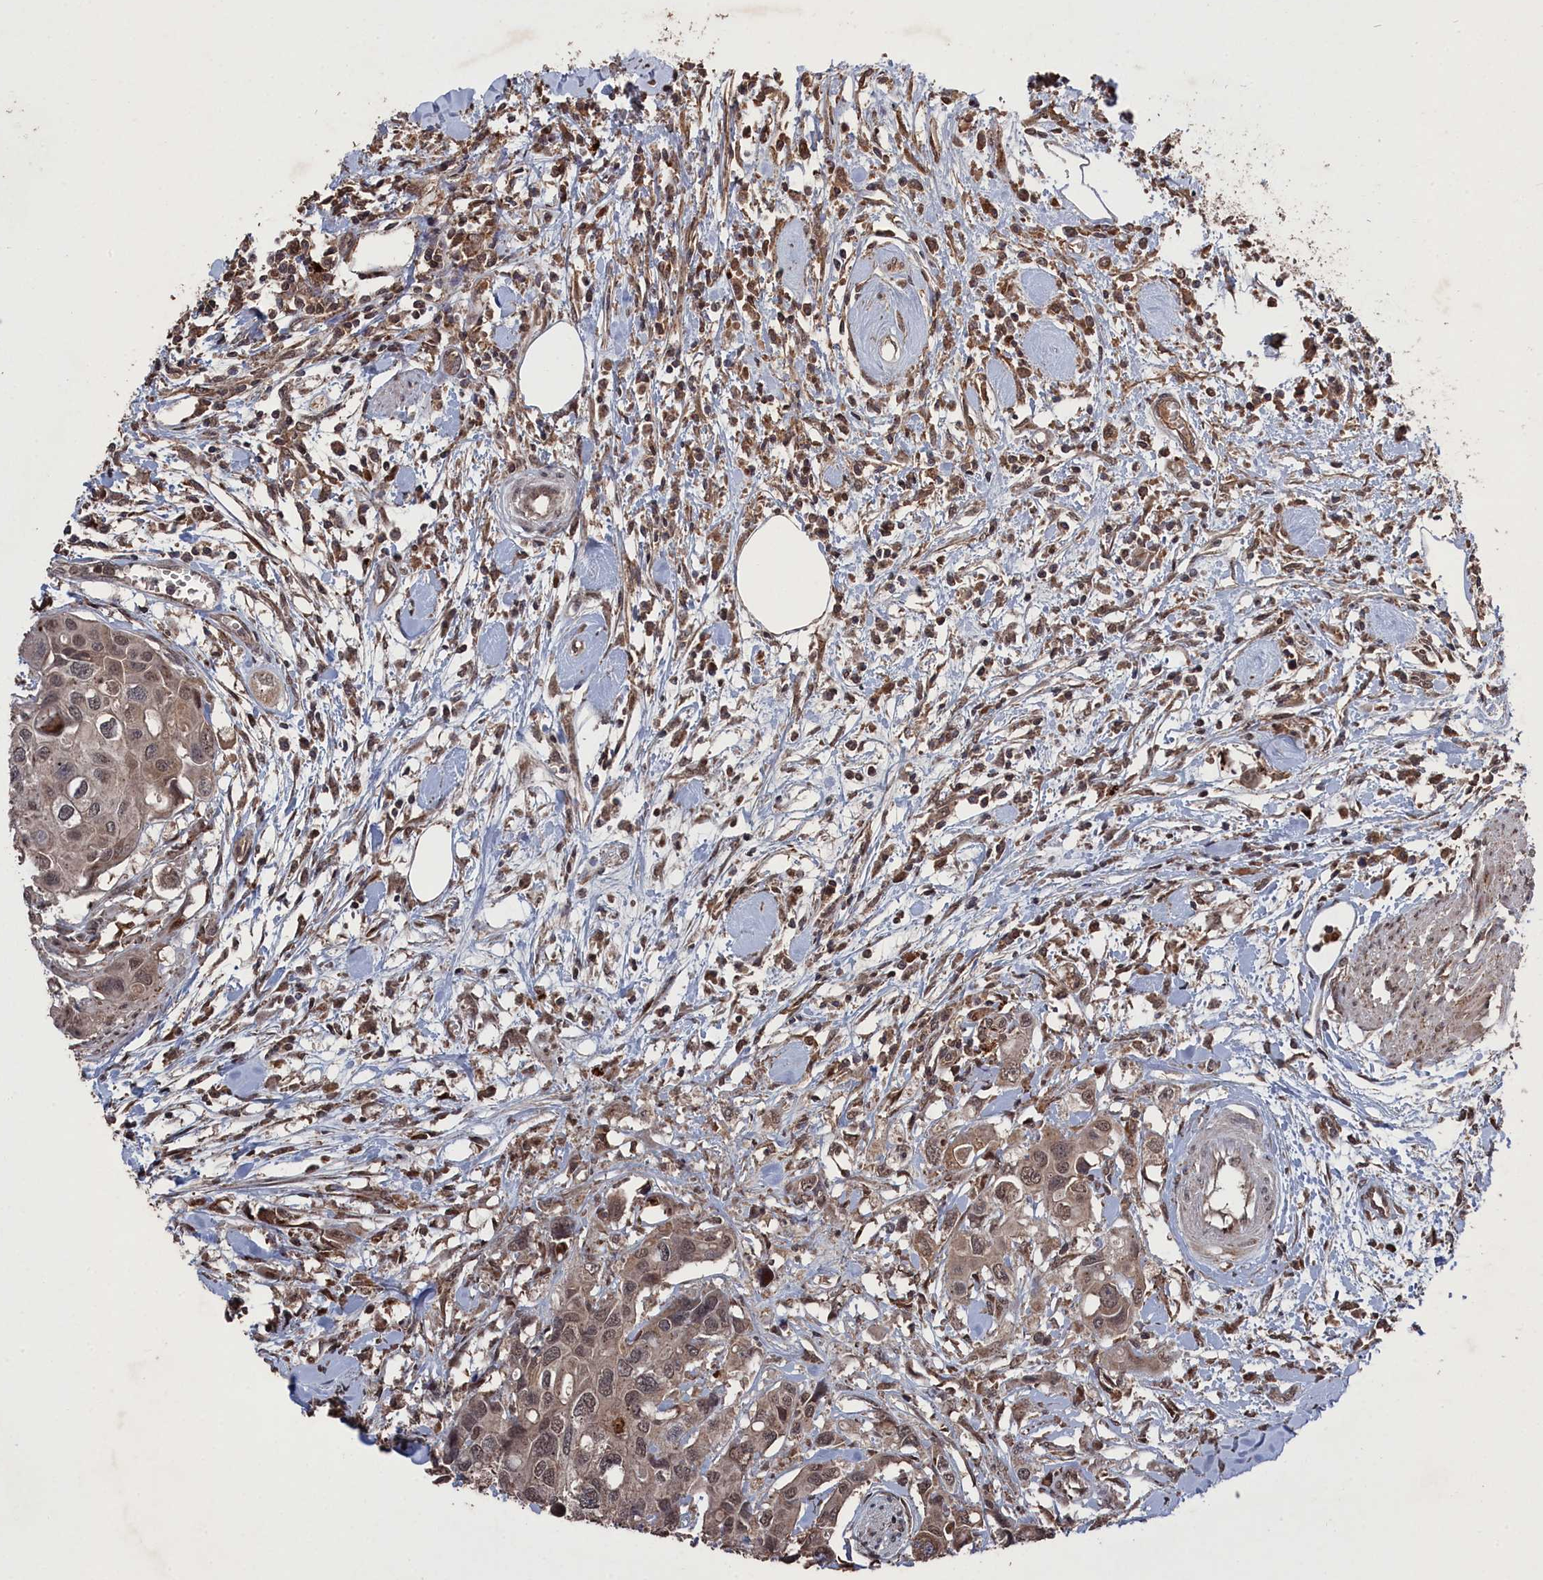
{"staining": {"intensity": "moderate", "quantity": ">75%", "location": "nuclear"}, "tissue": "colorectal cancer", "cell_type": "Tumor cells", "image_type": "cancer", "snomed": [{"axis": "morphology", "description": "Adenocarcinoma, NOS"}, {"axis": "topography", "description": "Colon"}], "caption": "Tumor cells show medium levels of moderate nuclear expression in approximately >75% of cells in colorectal cancer (adenocarcinoma).", "gene": "CEACAM21", "patient": {"sex": "male", "age": 77}}